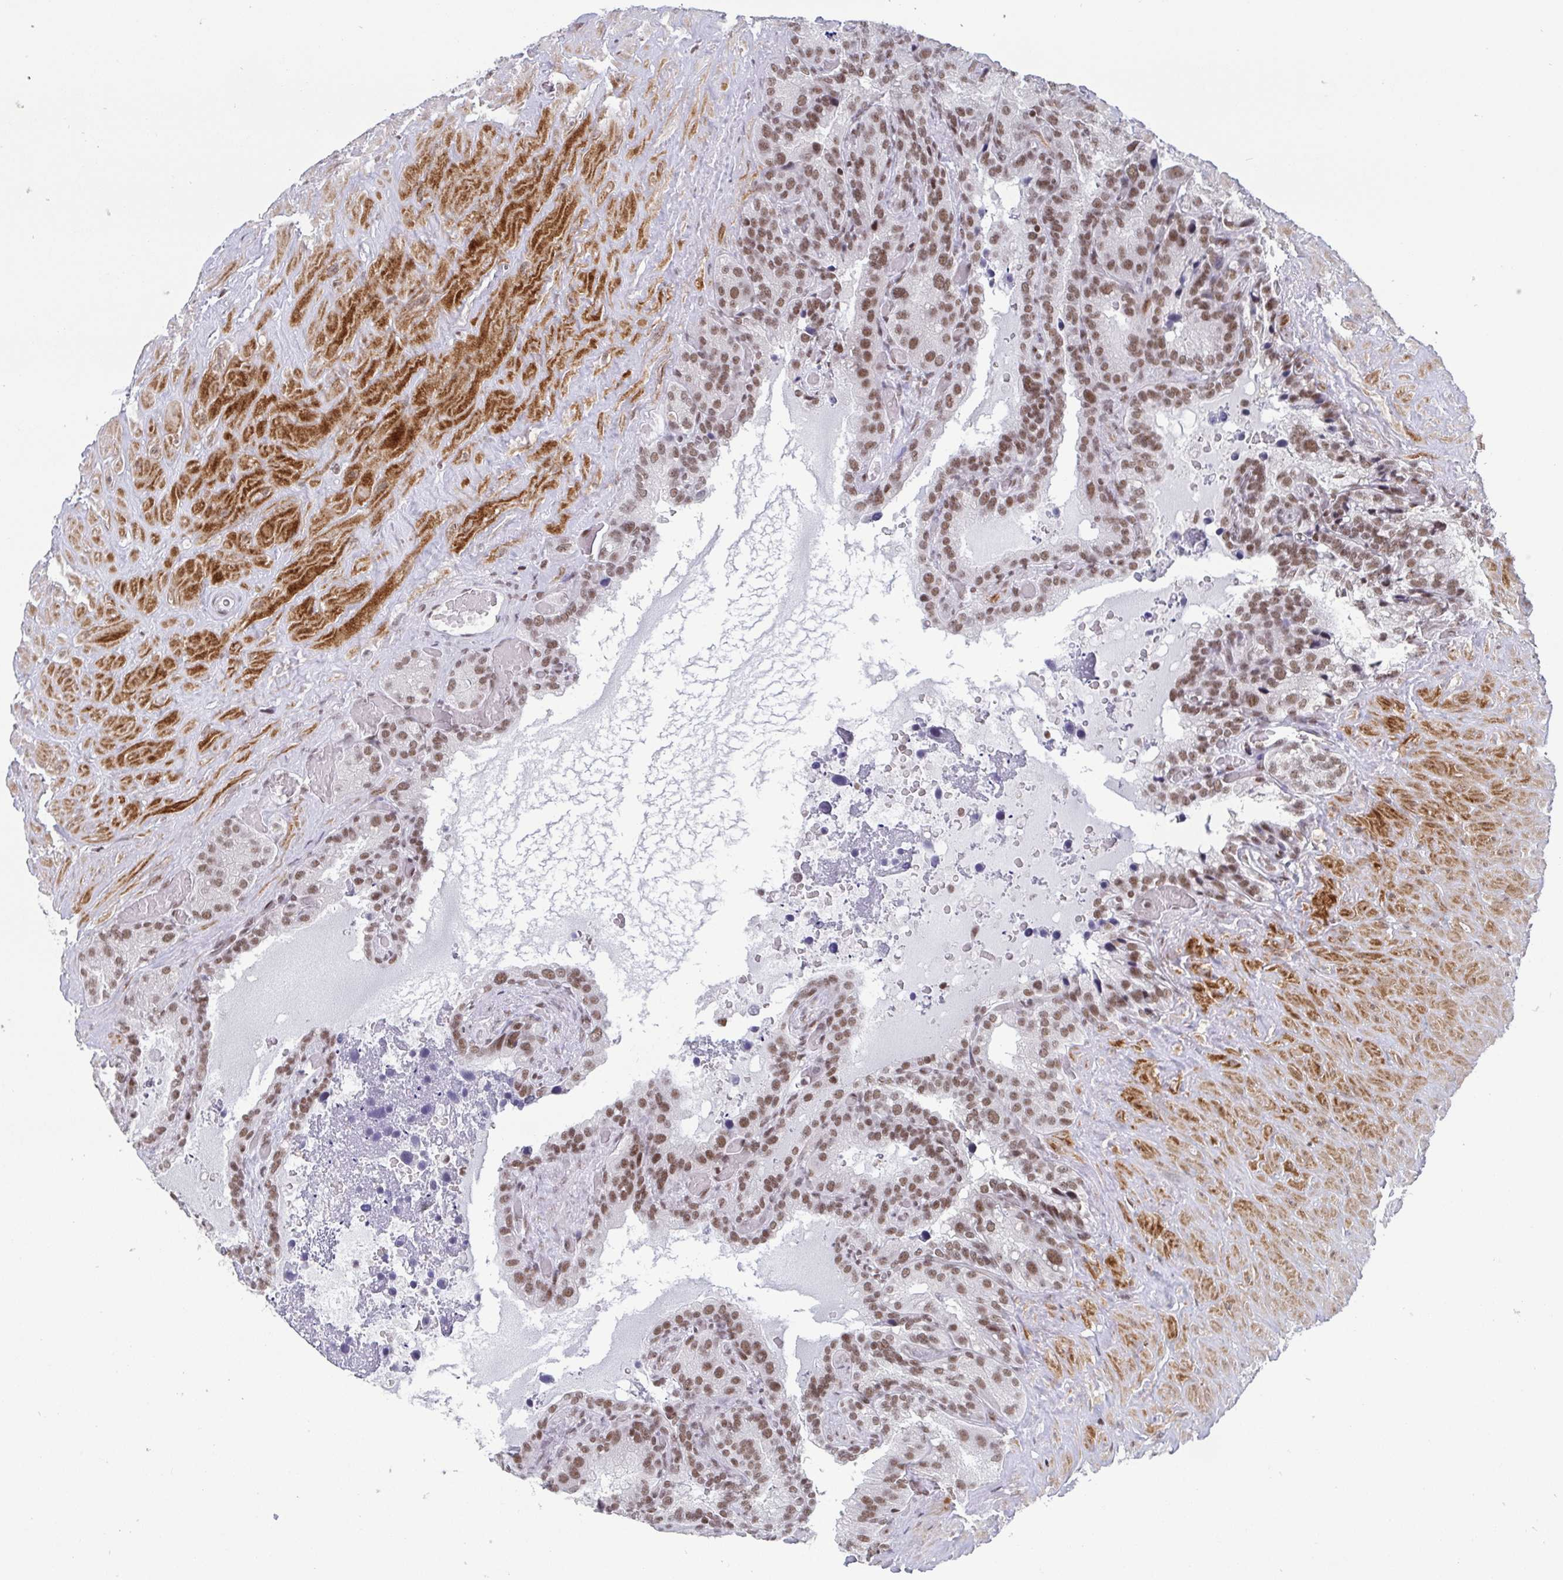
{"staining": {"intensity": "moderate", "quantity": "25%-75%", "location": "nuclear"}, "tissue": "seminal vesicle", "cell_type": "Glandular cells", "image_type": "normal", "snomed": [{"axis": "morphology", "description": "Normal tissue, NOS"}, {"axis": "topography", "description": "Seminal veicle"}], "caption": "Protein positivity by IHC exhibits moderate nuclear expression in about 25%-75% of glandular cells in unremarkable seminal vesicle.", "gene": "CTCF", "patient": {"sex": "male", "age": 60}}